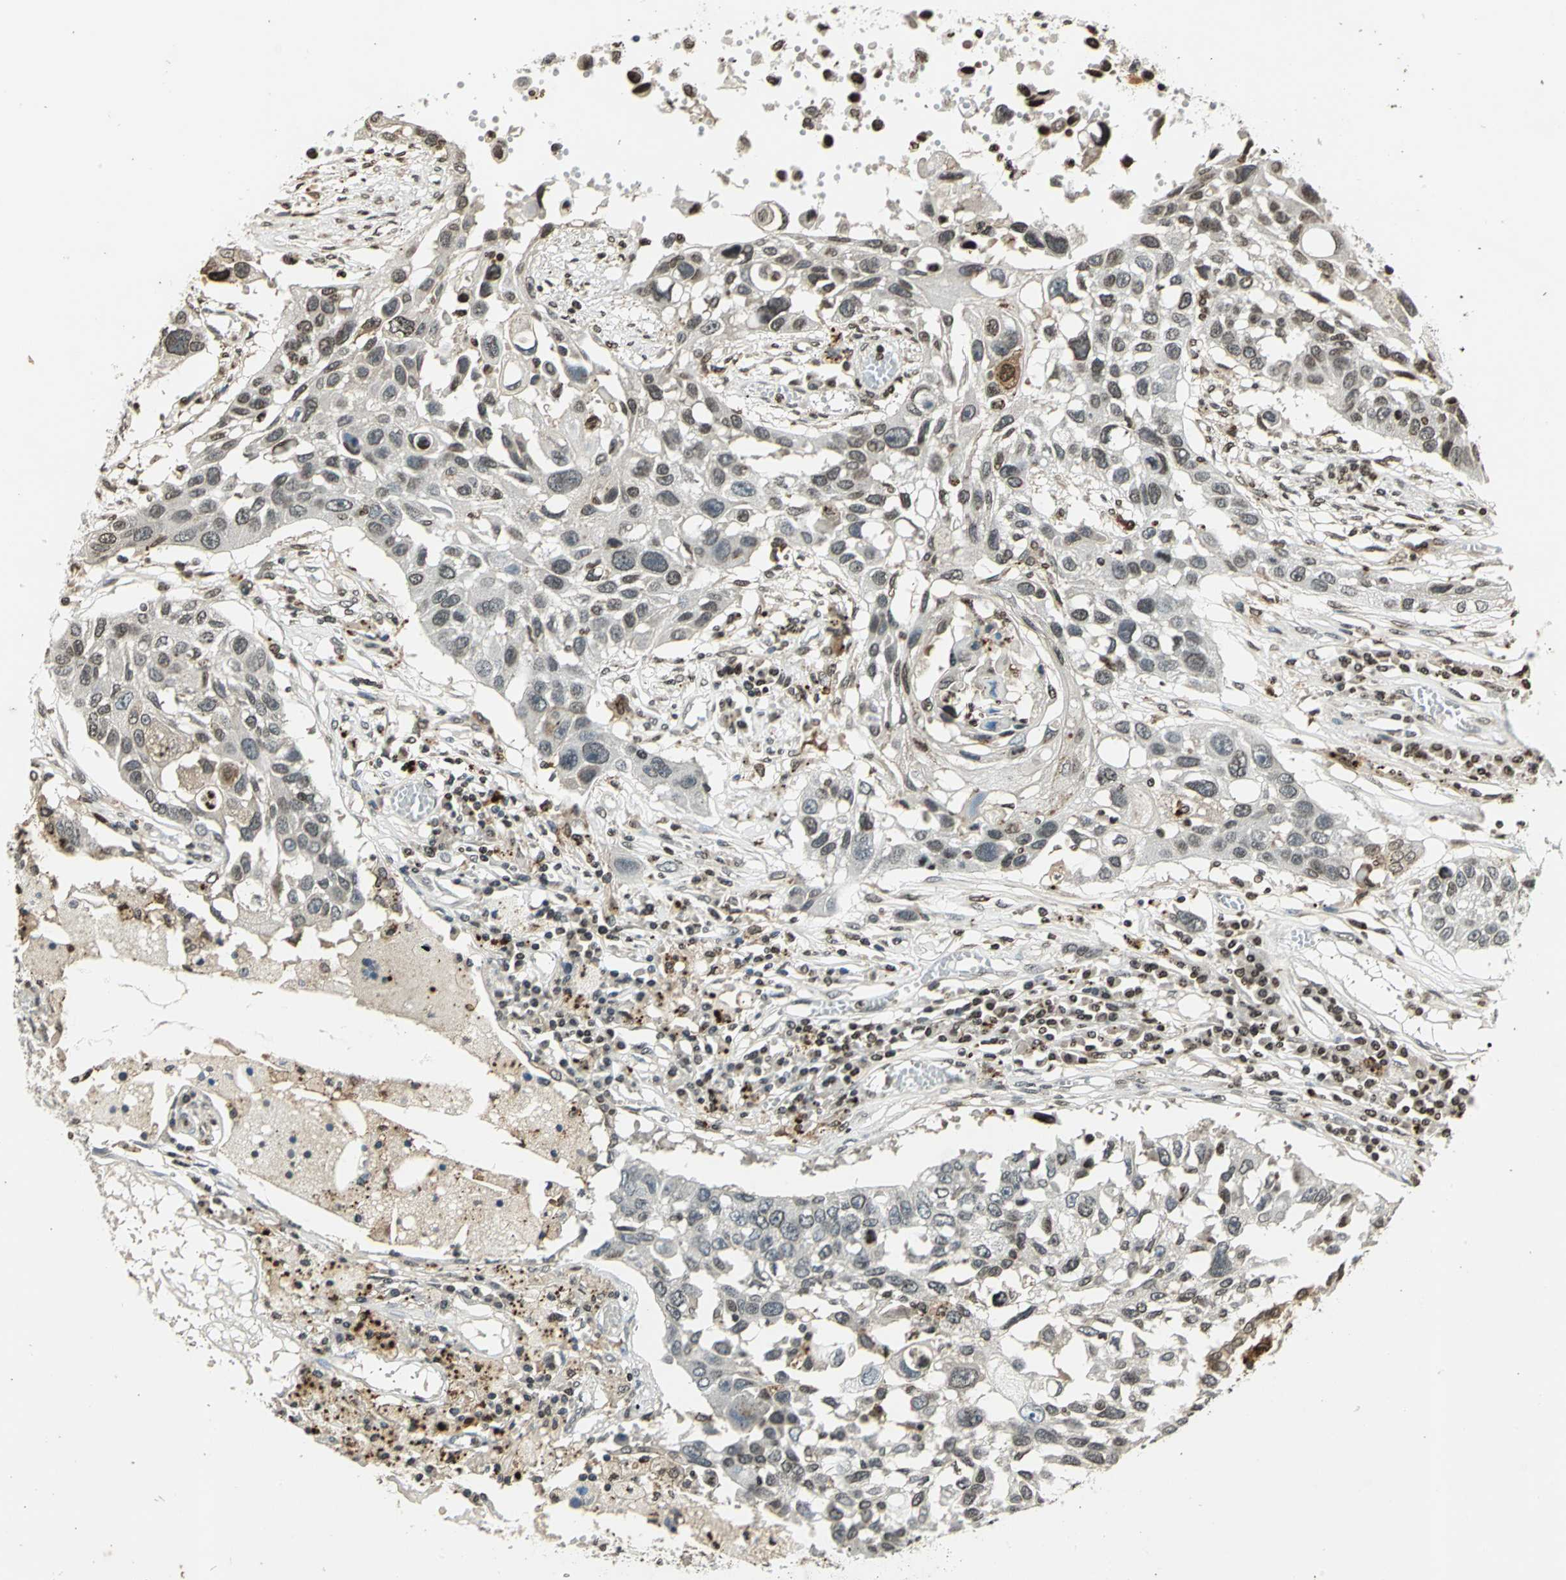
{"staining": {"intensity": "weak", "quantity": "<25%", "location": "cytoplasmic/membranous,nuclear"}, "tissue": "lung cancer", "cell_type": "Tumor cells", "image_type": "cancer", "snomed": [{"axis": "morphology", "description": "Squamous cell carcinoma, NOS"}, {"axis": "topography", "description": "Lung"}], "caption": "Tumor cells are negative for brown protein staining in lung cancer (squamous cell carcinoma).", "gene": "LGALS3", "patient": {"sex": "male", "age": 71}}